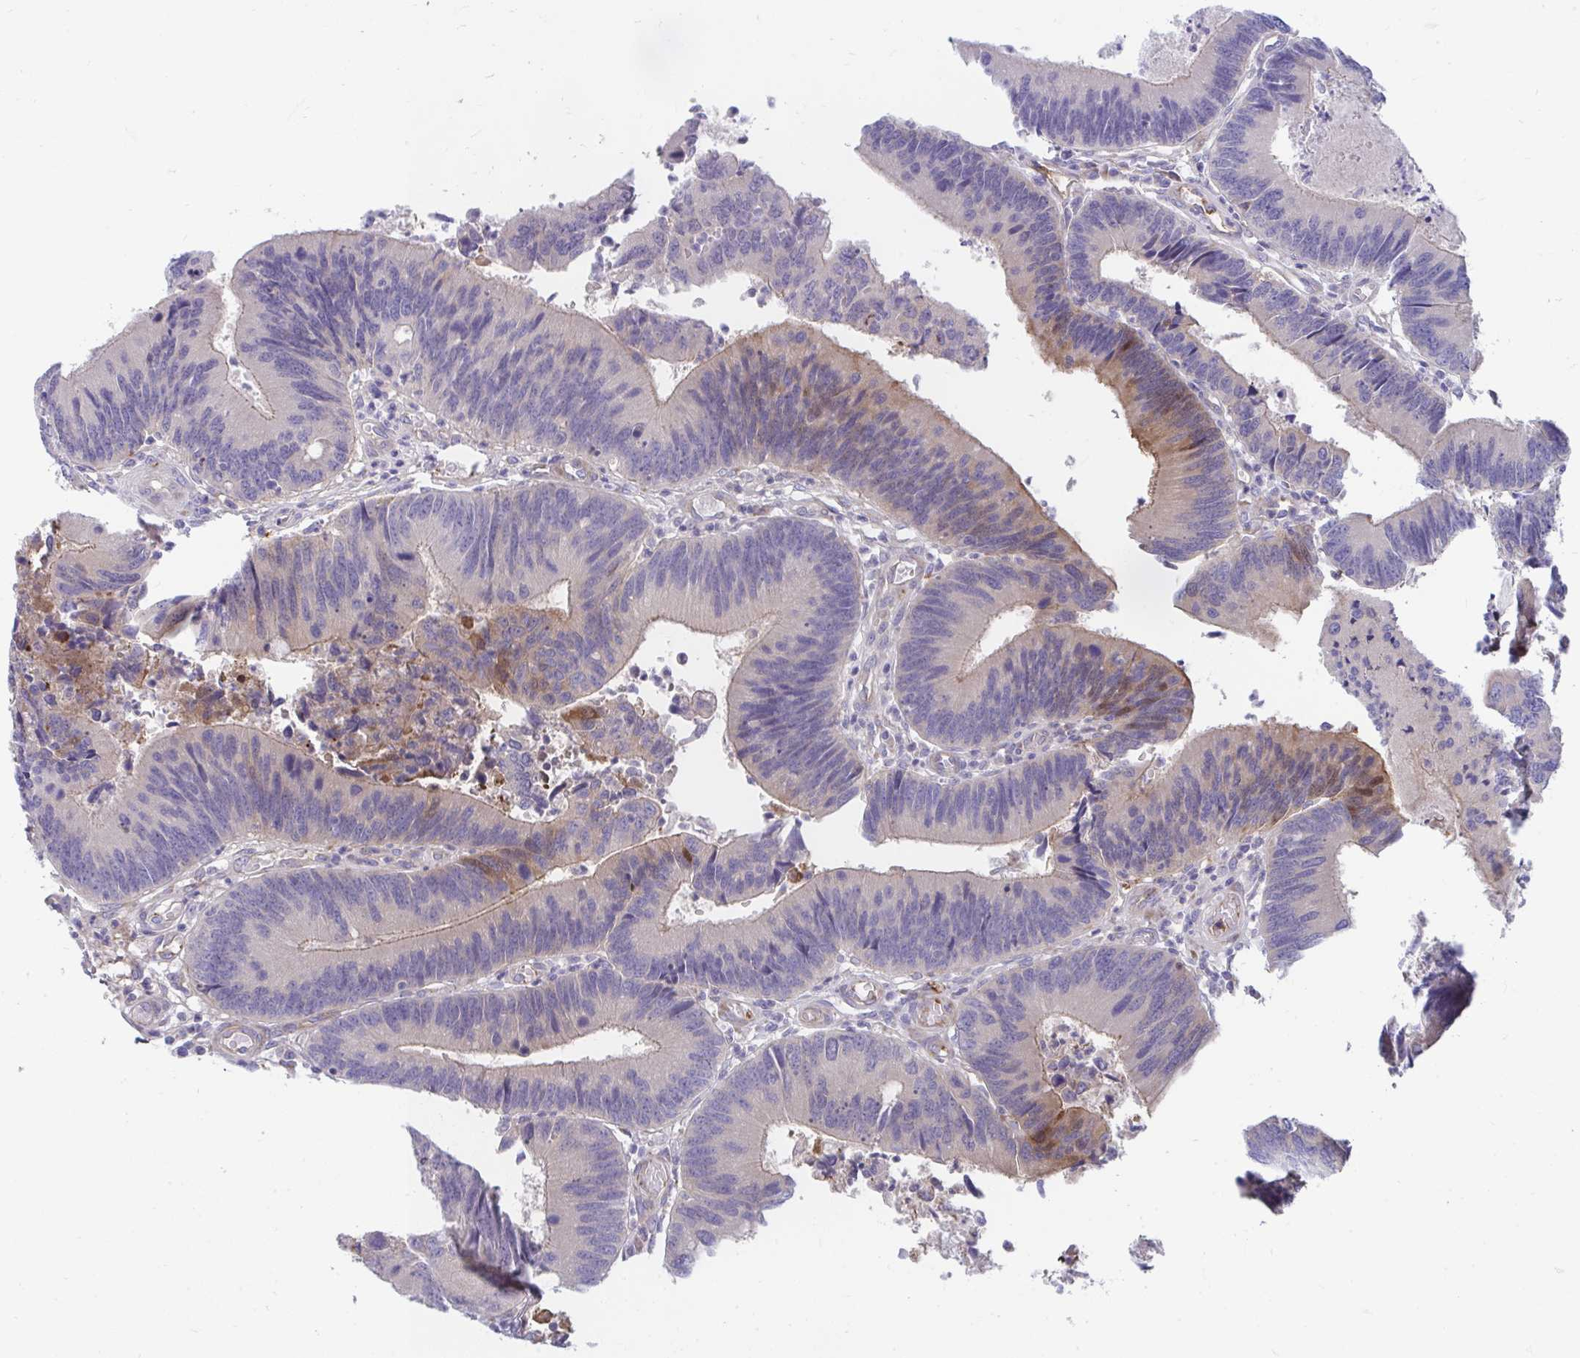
{"staining": {"intensity": "moderate", "quantity": "<25%", "location": "cytoplasmic/membranous"}, "tissue": "colorectal cancer", "cell_type": "Tumor cells", "image_type": "cancer", "snomed": [{"axis": "morphology", "description": "Adenocarcinoma, NOS"}, {"axis": "topography", "description": "Colon"}], "caption": "Moderate cytoplasmic/membranous positivity for a protein is identified in about <25% of tumor cells of colorectal adenocarcinoma using IHC.", "gene": "PIGZ", "patient": {"sex": "female", "age": 67}}